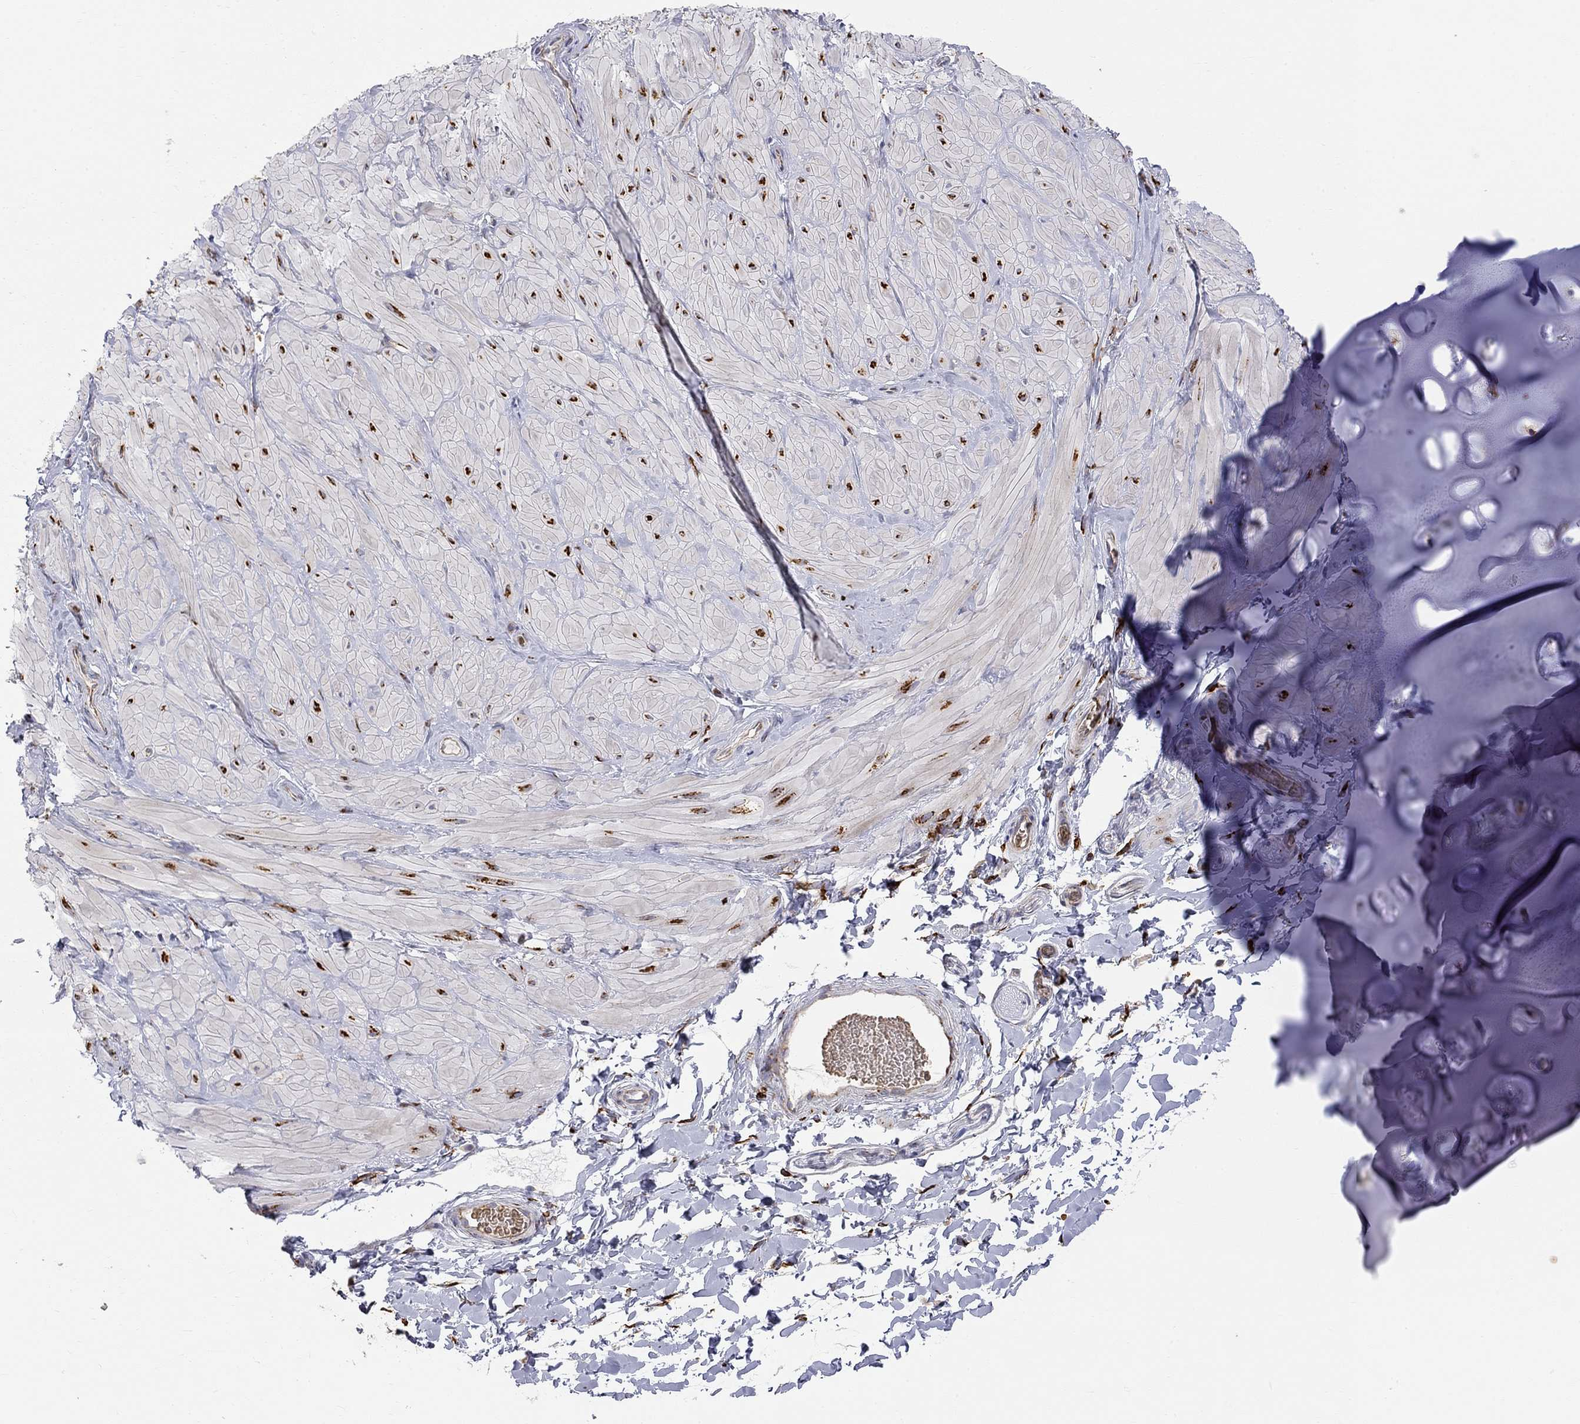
{"staining": {"intensity": "strong", "quantity": "<25%", "location": "cytoplasmic/membranous"}, "tissue": "soft tissue", "cell_type": "Fibroblasts", "image_type": "normal", "snomed": [{"axis": "morphology", "description": "Normal tissue, NOS"}, {"axis": "topography", "description": "Smooth muscle"}, {"axis": "topography", "description": "Peripheral nerve tissue"}], "caption": "Human soft tissue stained with a brown dye displays strong cytoplasmic/membranous positive expression in about <25% of fibroblasts.", "gene": "CASTOR1", "patient": {"sex": "male", "age": 22}}